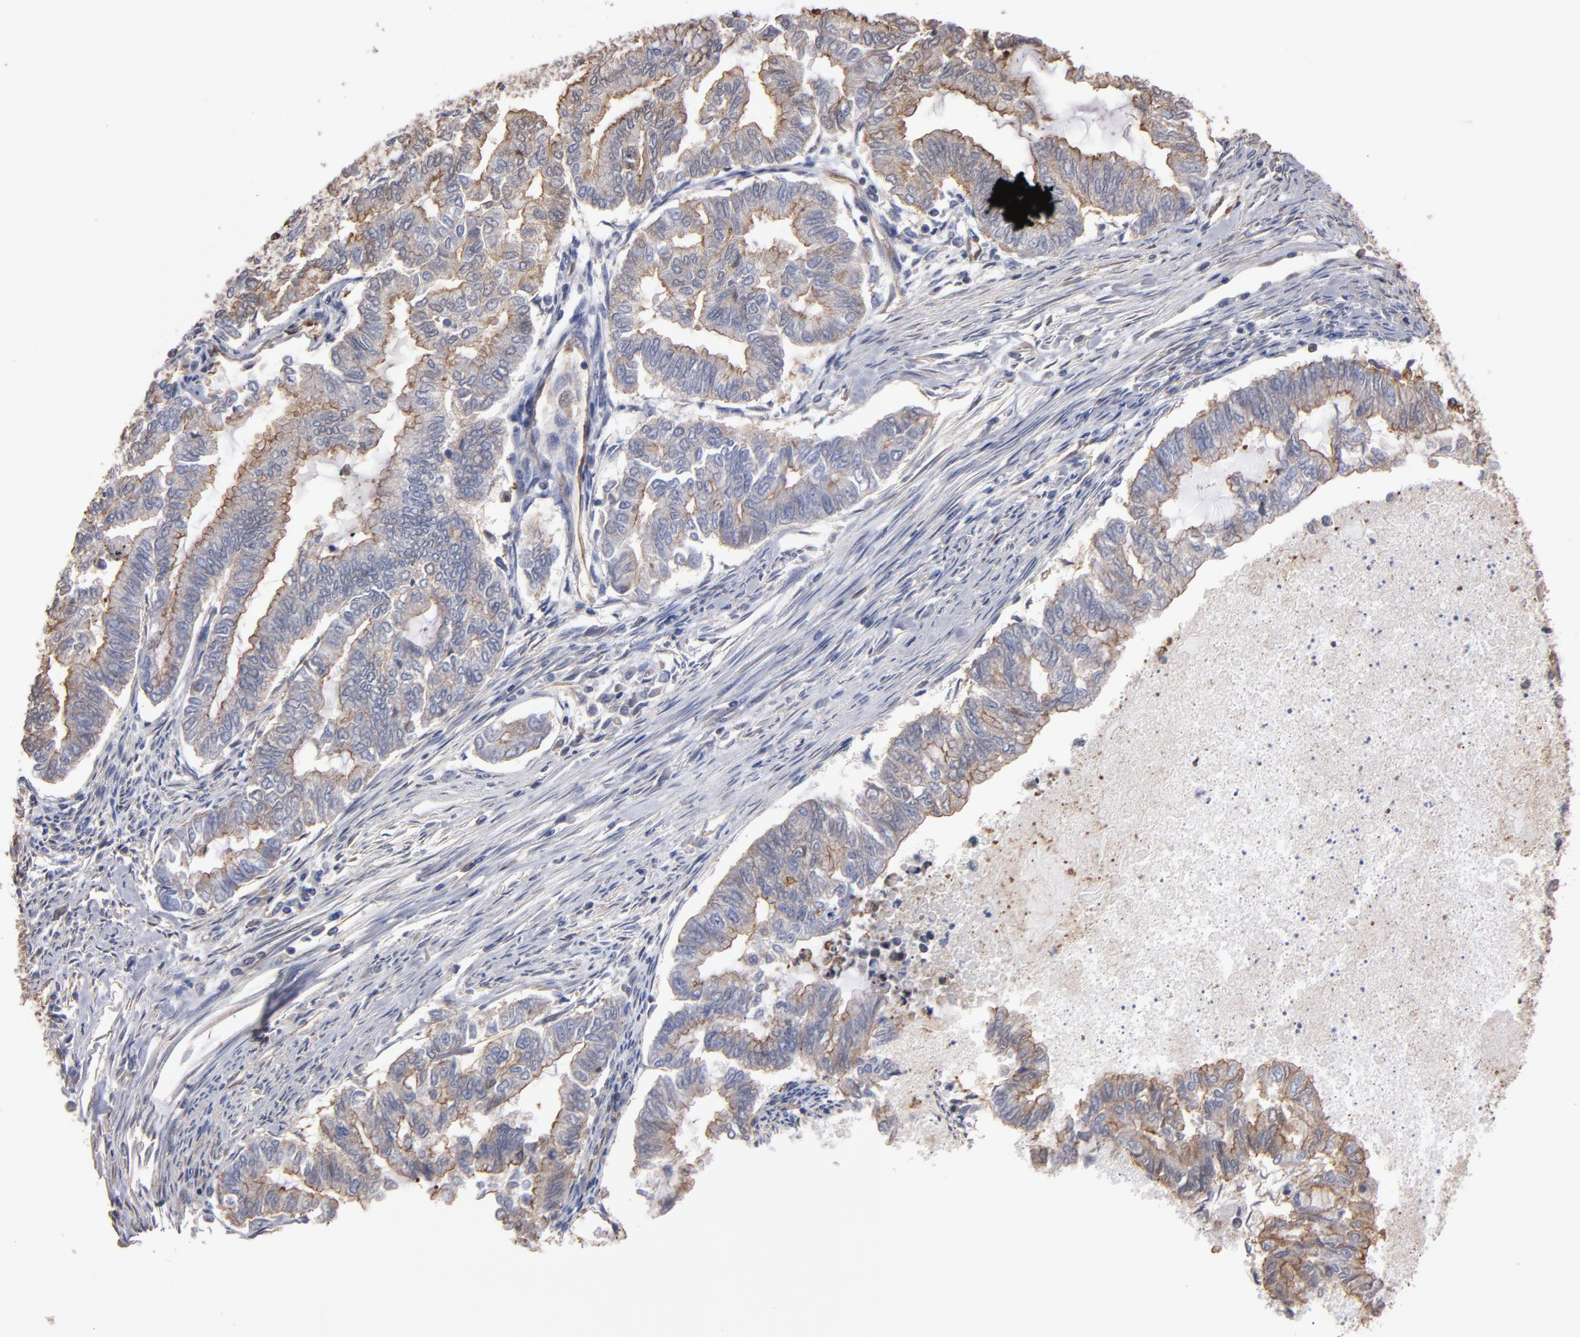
{"staining": {"intensity": "weak", "quantity": "25%-75%", "location": "cytoplasmic/membranous"}, "tissue": "endometrial cancer", "cell_type": "Tumor cells", "image_type": "cancer", "snomed": [{"axis": "morphology", "description": "Adenocarcinoma, NOS"}, {"axis": "topography", "description": "Endometrium"}], "caption": "The immunohistochemical stain labels weak cytoplasmic/membranous staining in tumor cells of endometrial adenocarcinoma tissue.", "gene": "ESYT2", "patient": {"sex": "female", "age": 79}}